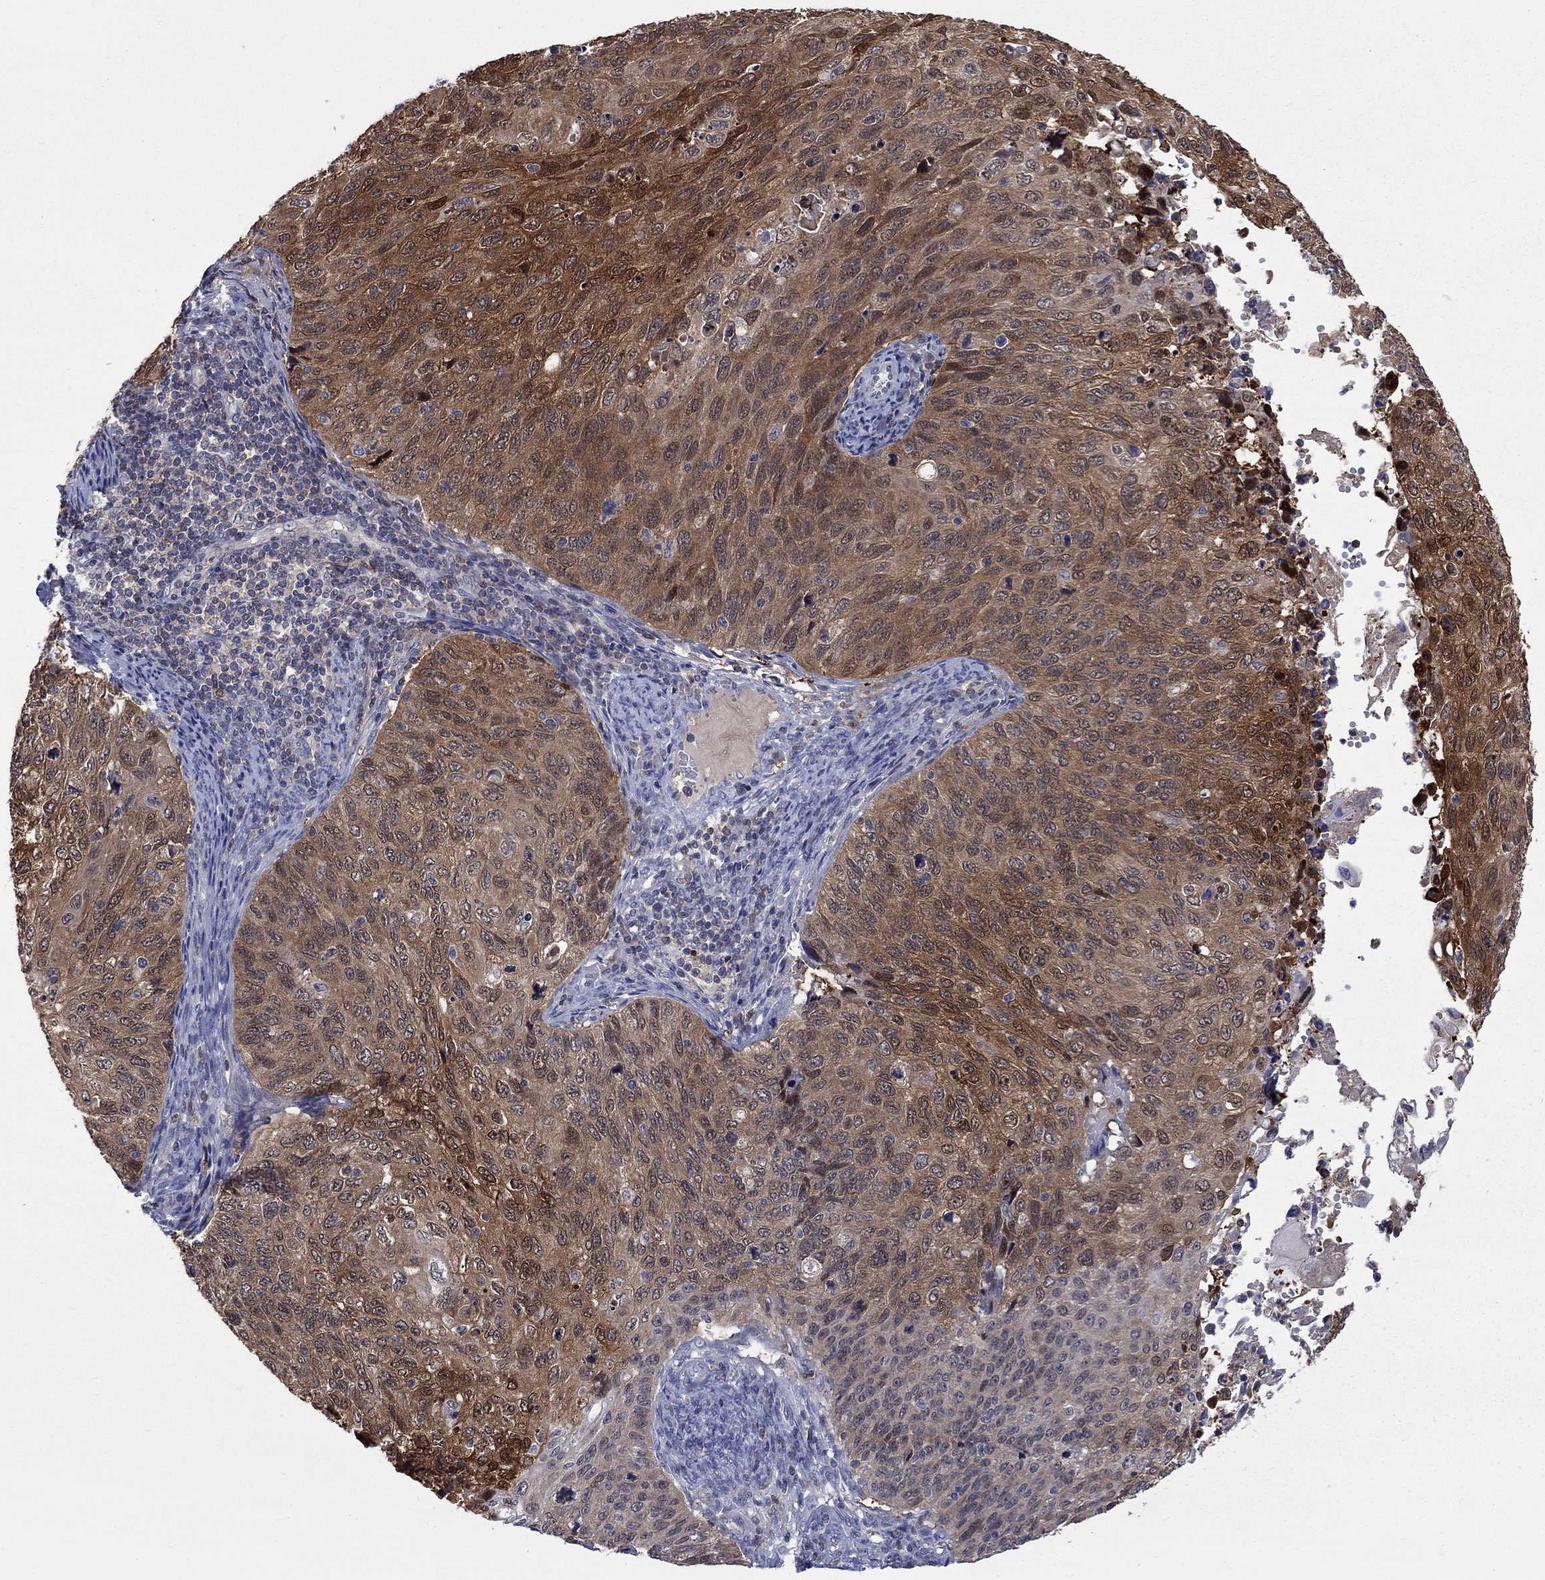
{"staining": {"intensity": "moderate", "quantity": ">75%", "location": "cytoplasmic/membranous"}, "tissue": "cervical cancer", "cell_type": "Tumor cells", "image_type": "cancer", "snomed": [{"axis": "morphology", "description": "Squamous cell carcinoma, NOS"}, {"axis": "topography", "description": "Cervix"}], "caption": "Human cervical cancer (squamous cell carcinoma) stained with a protein marker shows moderate staining in tumor cells.", "gene": "HKDC1", "patient": {"sex": "female", "age": 70}}